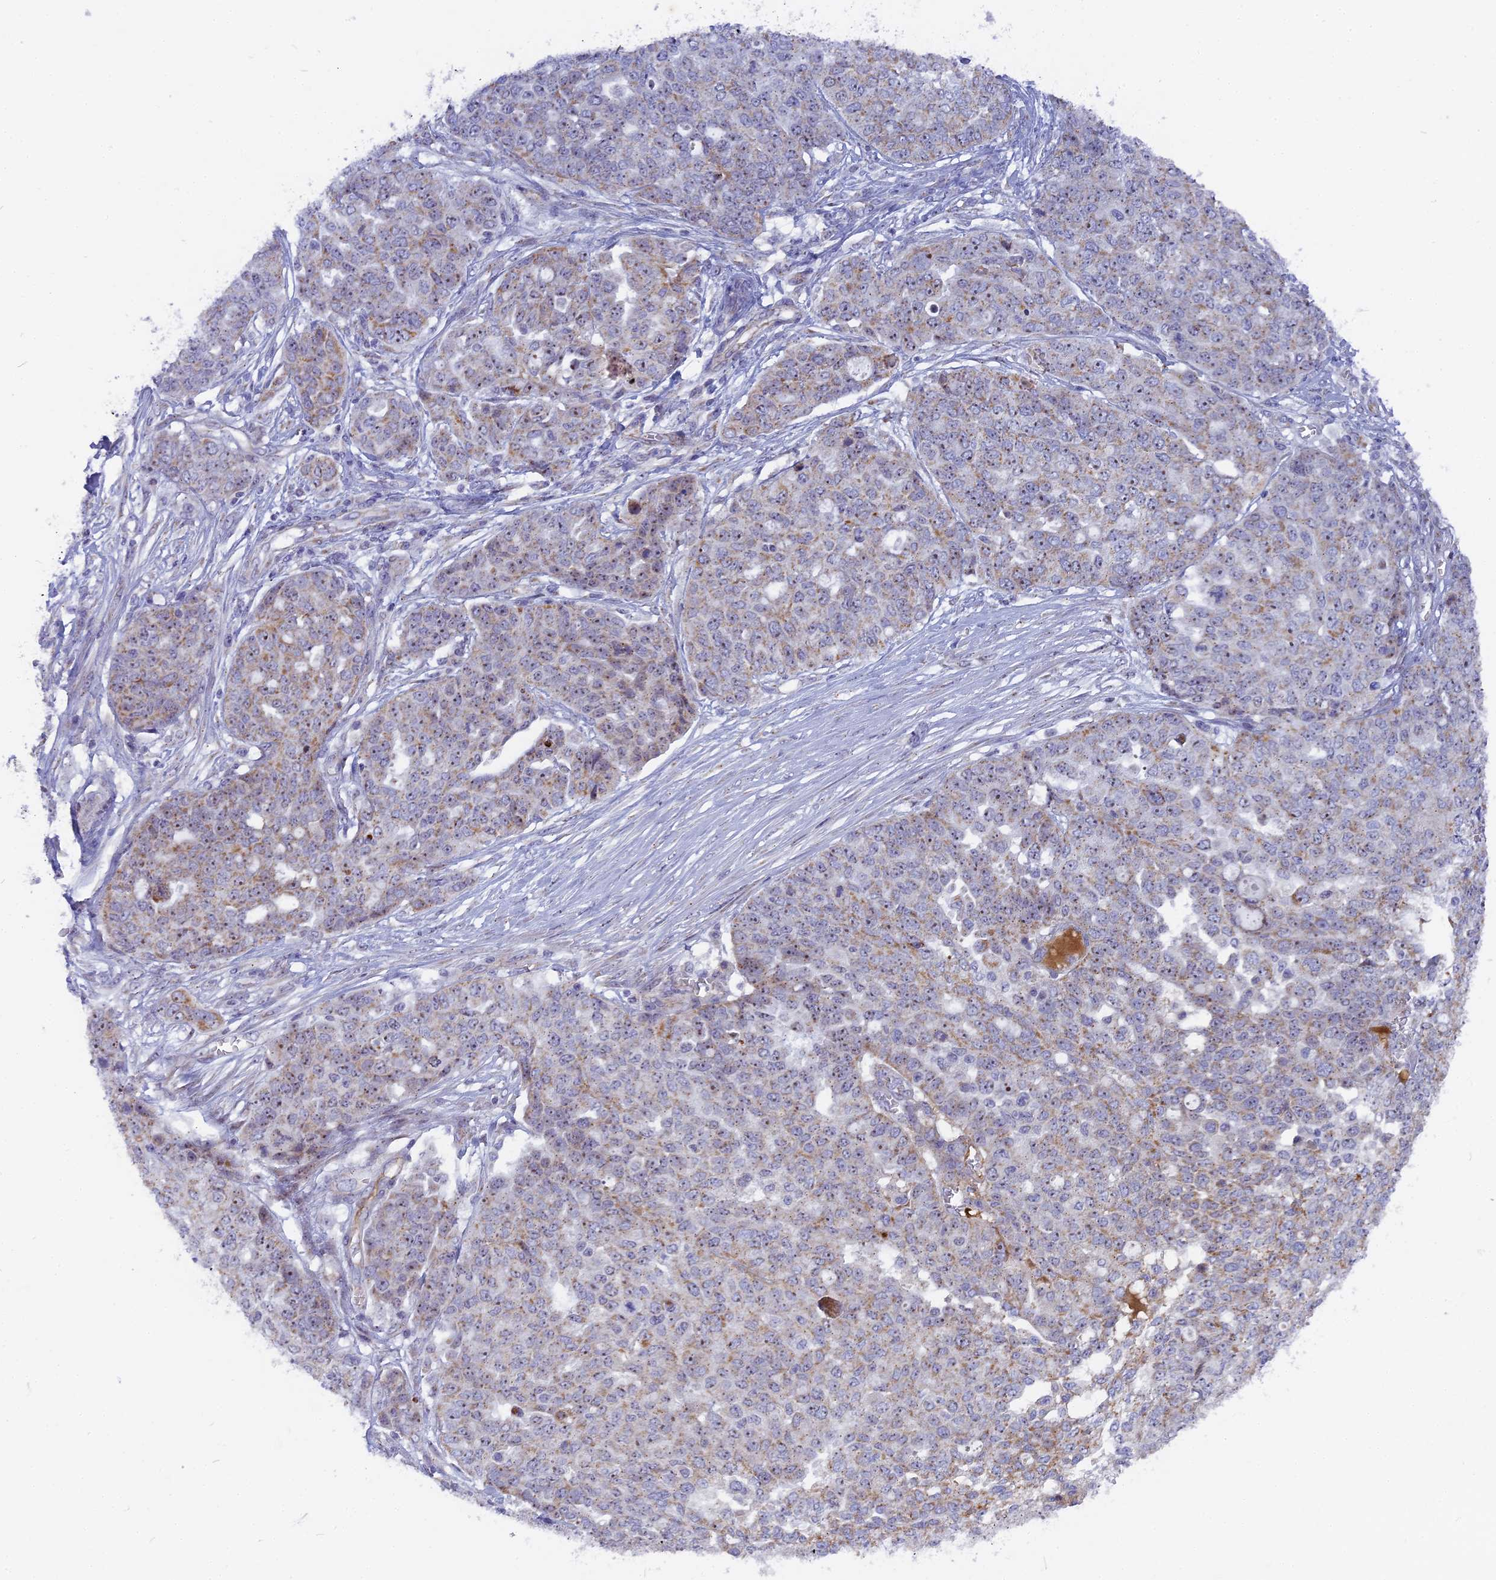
{"staining": {"intensity": "weak", "quantity": "25%-75%", "location": "cytoplasmic/membranous"}, "tissue": "ovarian cancer", "cell_type": "Tumor cells", "image_type": "cancer", "snomed": [{"axis": "morphology", "description": "Cystadenocarcinoma, serous, NOS"}, {"axis": "topography", "description": "Soft tissue"}, {"axis": "topography", "description": "Ovary"}], "caption": "This photomicrograph reveals ovarian cancer stained with immunohistochemistry to label a protein in brown. The cytoplasmic/membranous of tumor cells show weak positivity for the protein. Nuclei are counter-stained blue.", "gene": "DTWD1", "patient": {"sex": "female", "age": 57}}